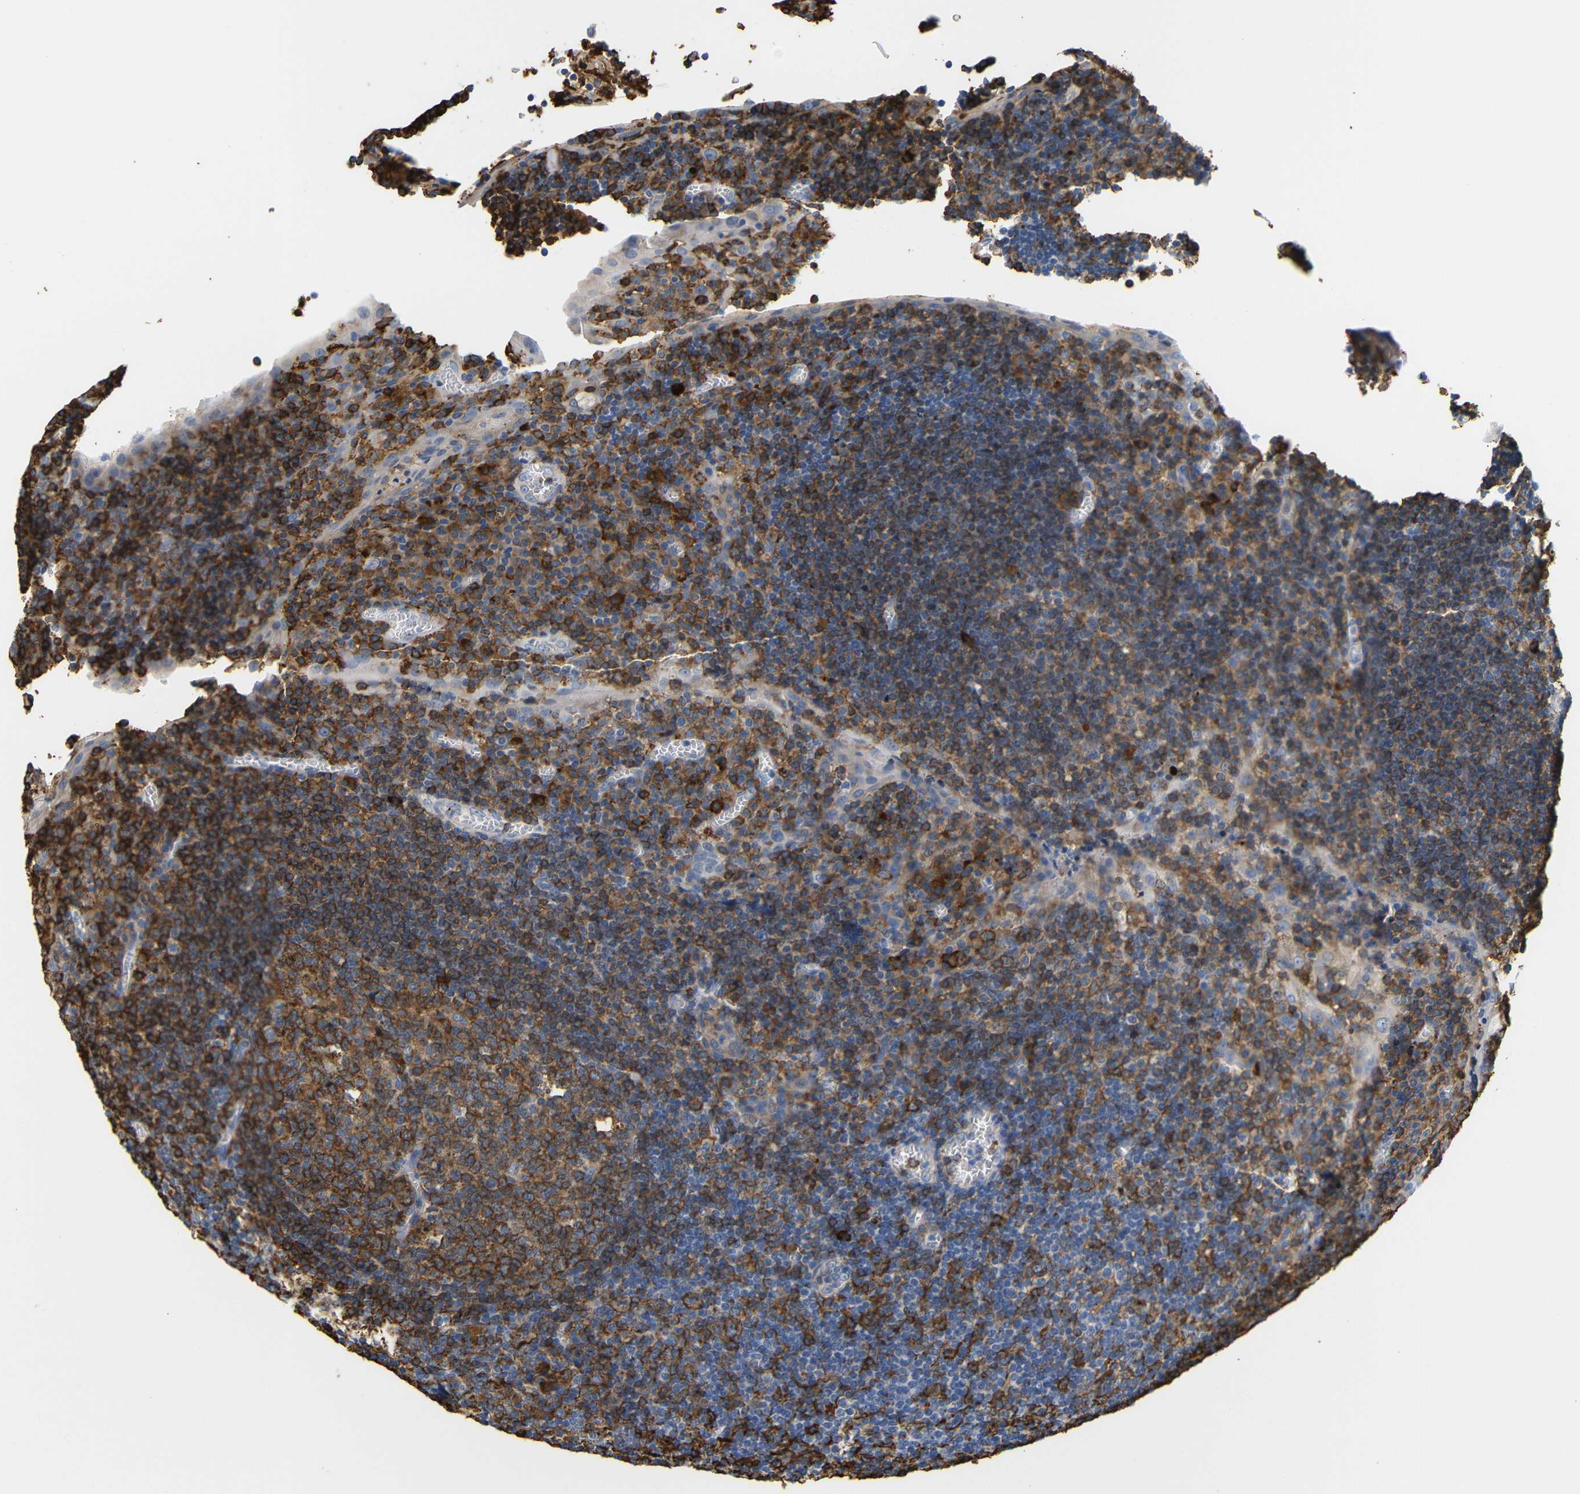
{"staining": {"intensity": "strong", "quantity": ">75%", "location": "cytoplasmic/membranous"}, "tissue": "tonsil", "cell_type": "Germinal center cells", "image_type": "normal", "snomed": [{"axis": "morphology", "description": "Normal tissue, NOS"}, {"axis": "topography", "description": "Tonsil"}], "caption": "Immunohistochemistry (IHC) staining of unremarkable tonsil, which demonstrates high levels of strong cytoplasmic/membranous positivity in approximately >75% of germinal center cells indicating strong cytoplasmic/membranous protein expression. The staining was performed using DAB (3,3'-diaminobenzidine) (brown) for protein detection and nuclei were counterstained in hematoxylin (blue).", "gene": "HLA", "patient": {"sex": "male", "age": 37}}